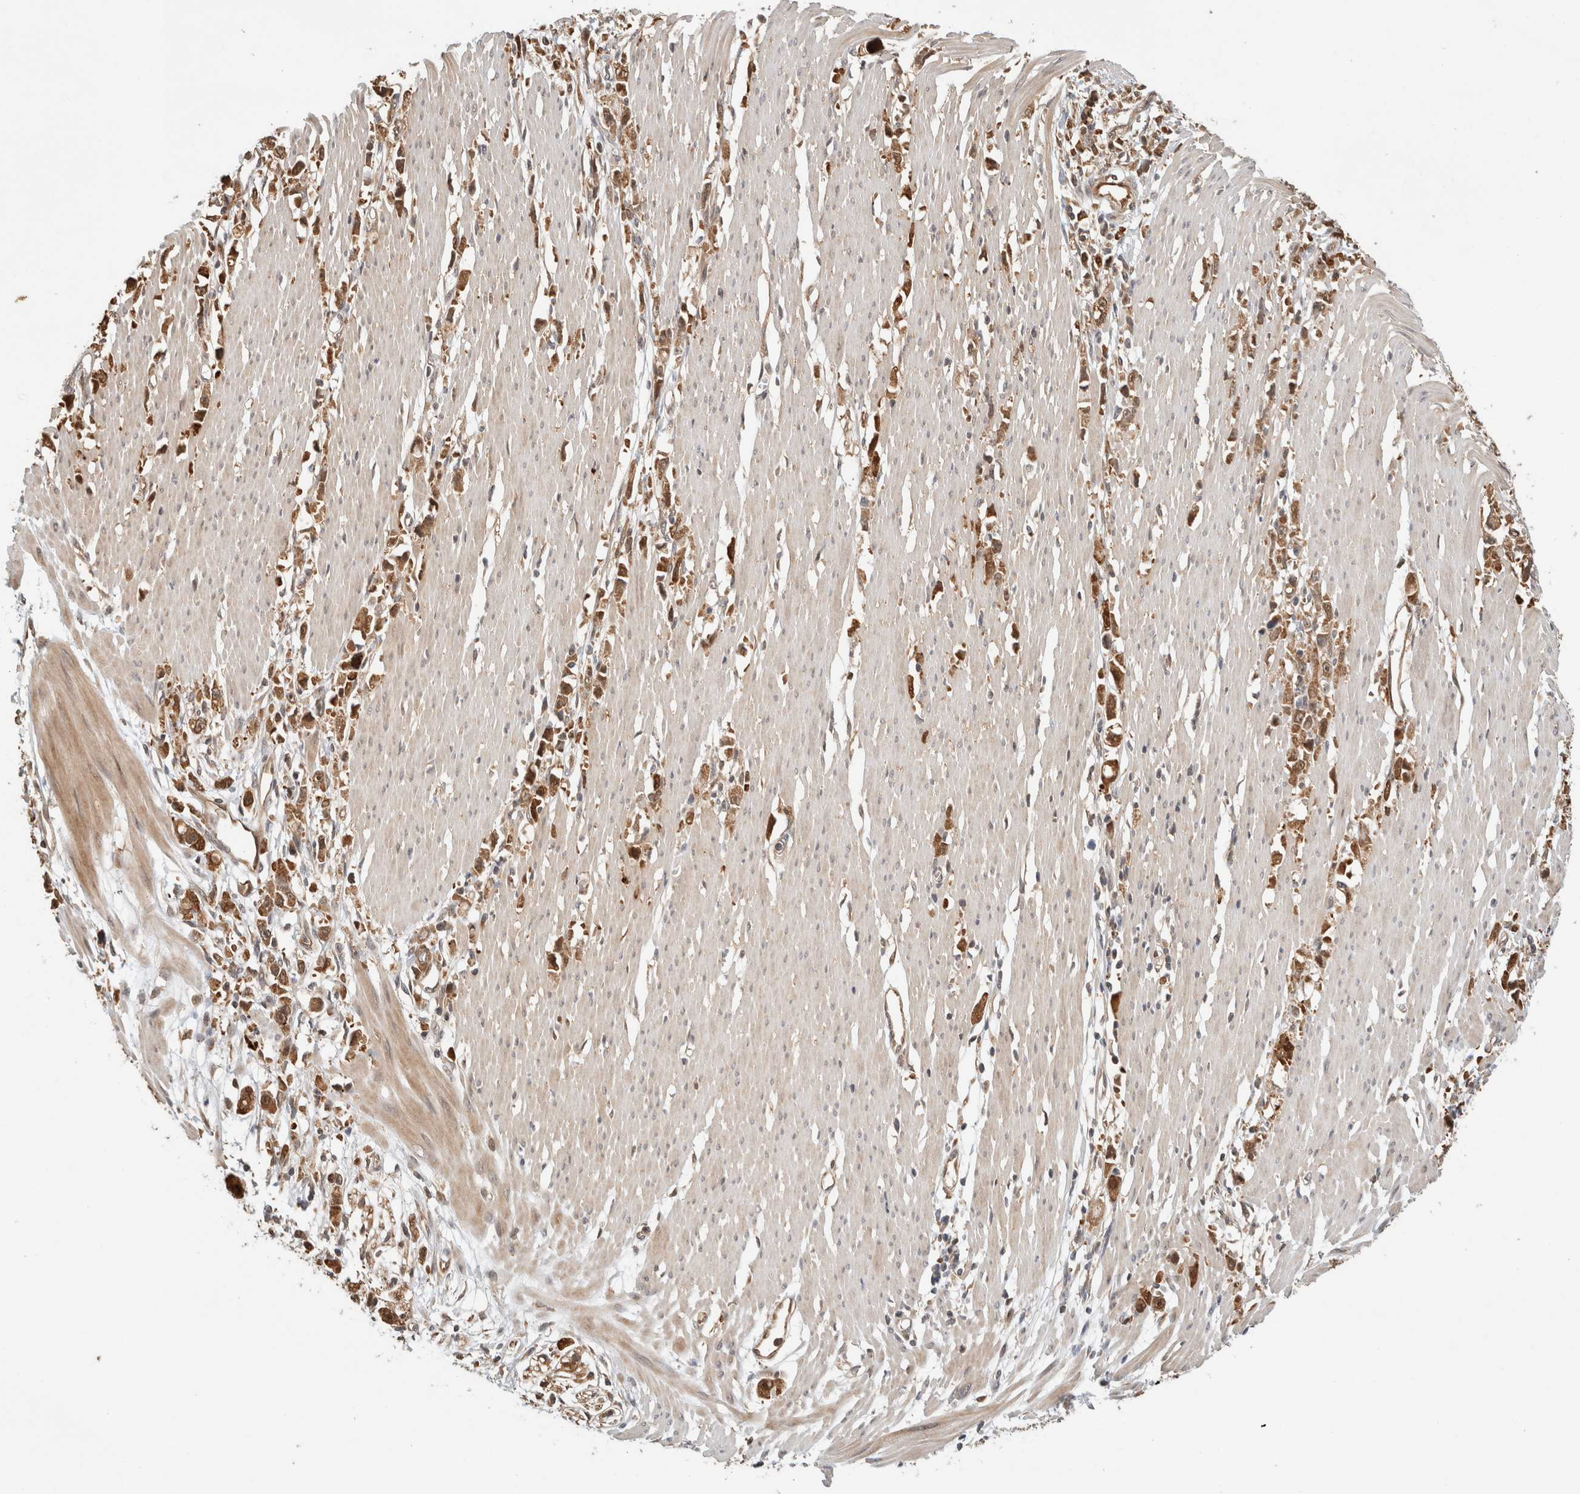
{"staining": {"intensity": "moderate", "quantity": ">75%", "location": "cytoplasmic/membranous"}, "tissue": "stomach cancer", "cell_type": "Tumor cells", "image_type": "cancer", "snomed": [{"axis": "morphology", "description": "Adenocarcinoma, NOS"}, {"axis": "topography", "description": "Stomach"}], "caption": "Moderate cytoplasmic/membranous expression is present in about >75% of tumor cells in stomach adenocarcinoma. (DAB (3,3'-diaminobenzidine) = brown stain, brightfield microscopy at high magnification).", "gene": "OTUD6B", "patient": {"sex": "female", "age": 59}}